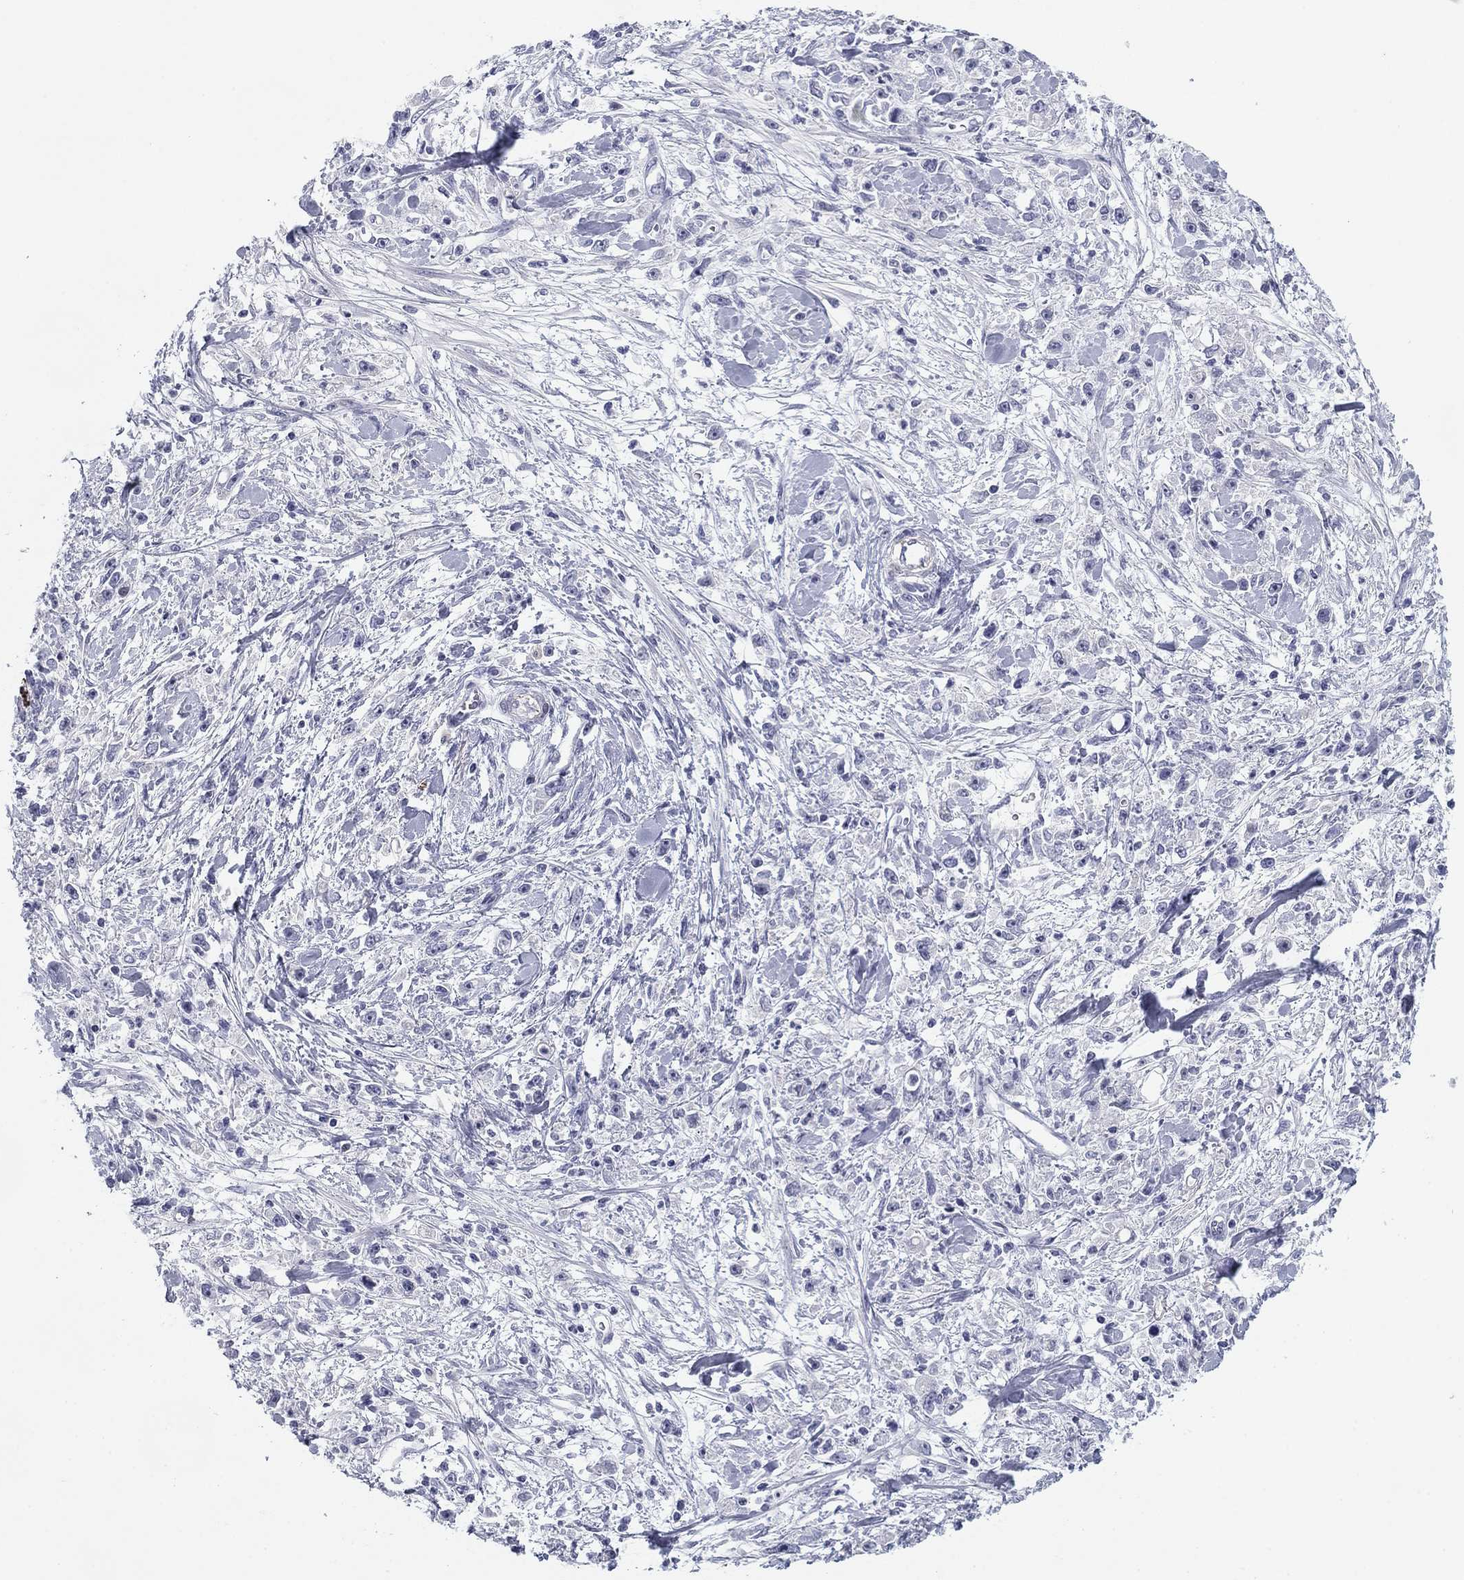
{"staining": {"intensity": "negative", "quantity": "none", "location": "none"}, "tissue": "stomach cancer", "cell_type": "Tumor cells", "image_type": "cancer", "snomed": [{"axis": "morphology", "description": "Adenocarcinoma, NOS"}, {"axis": "topography", "description": "Stomach"}], "caption": "IHC image of neoplastic tissue: stomach cancer (adenocarcinoma) stained with DAB displays no significant protein positivity in tumor cells. (Stains: DAB IHC with hematoxylin counter stain, Microscopy: brightfield microscopy at high magnification).", "gene": "PRPH", "patient": {"sex": "female", "age": 59}}